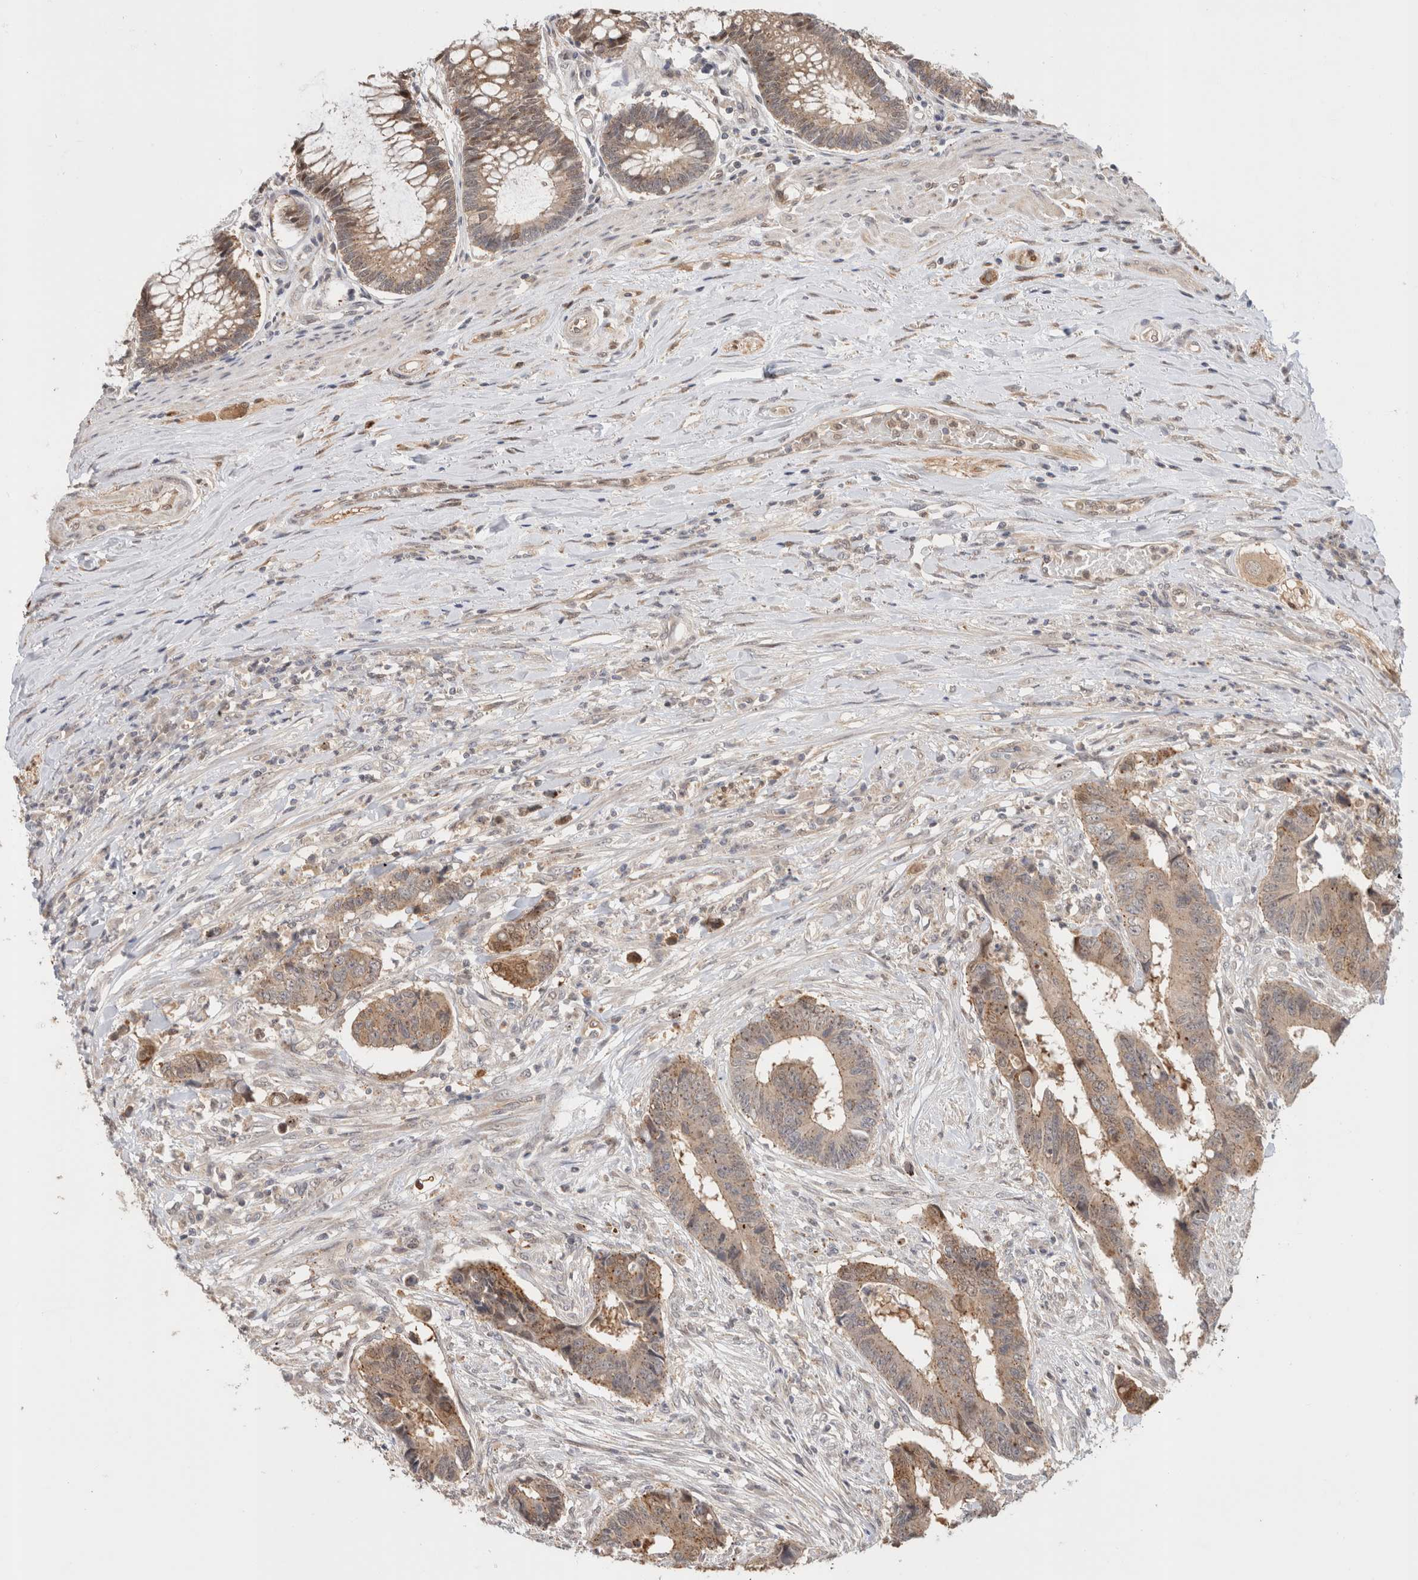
{"staining": {"intensity": "weak", "quantity": ">75%", "location": "cytoplasmic/membranous"}, "tissue": "colorectal cancer", "cell_type": "Tumor cells", "image_type": "cancer", "snomed": [{"axis": "morphology", "description": "Adenocarcinoma, NOS"}, {"axis": "topography", "description": "Rectum"}], "caption": "Colorectal cancer was stained to show a protein in brown. There is low levels of weak cytoplasmic/membranous positivity in approximately >75% of tumor cells. (Stains: DAB in brown, nuclei in blue, Microscopy: brightfield microscopy at high magnification).", "gene": "OTUD6B", "patient": {"sex": "male", "age": 84}}